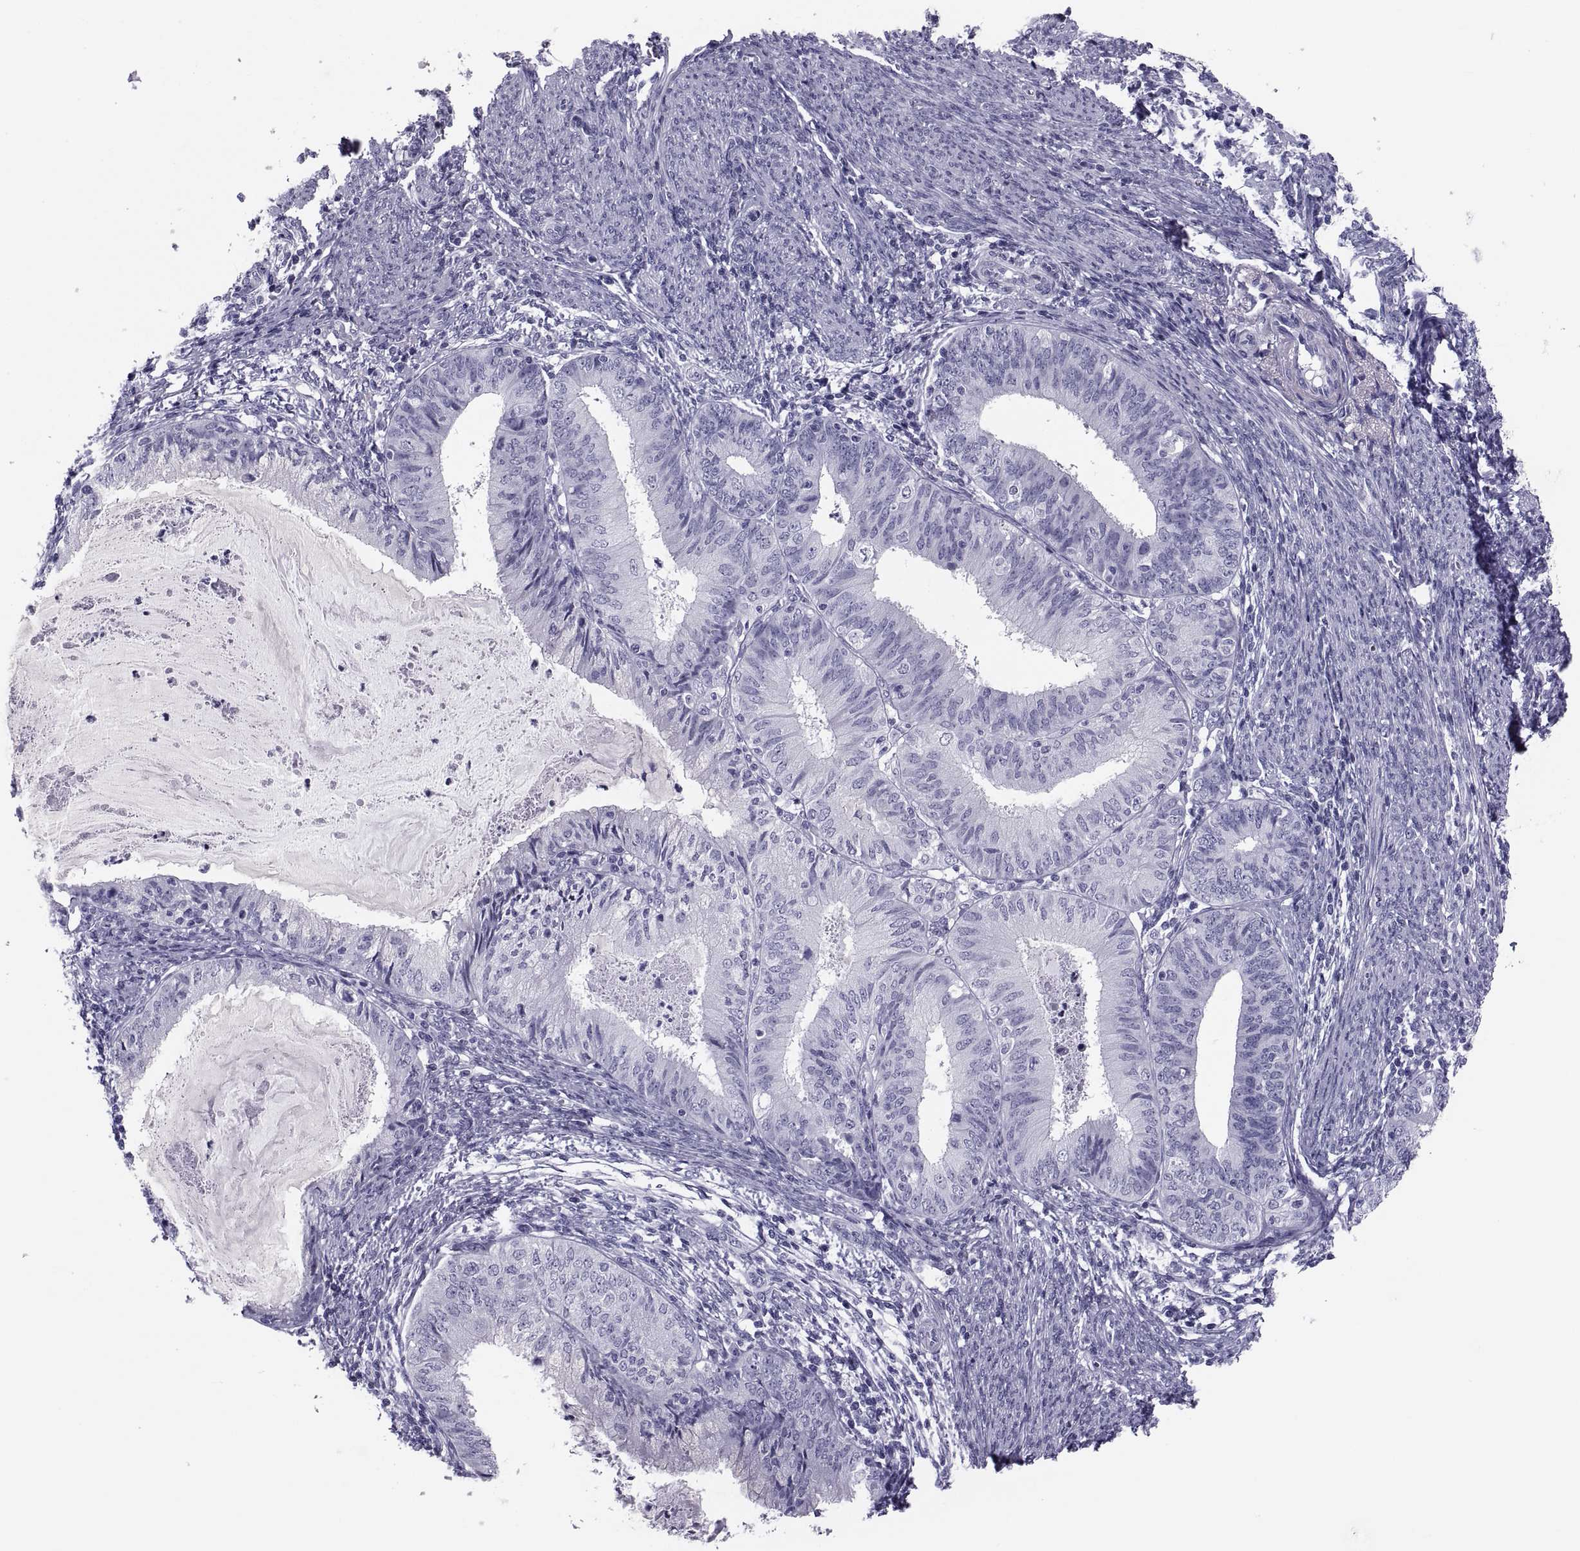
{"staining": {"intensity": "negative", "quantity": "none", "location": "none"}, "tissue": "endometrial cancer", "cell_type": "Tumor cells", "image_type": "cancer", "snomed": [{"axis": "morphology", "description": "Adenocarcinoma, NOS"}, {"axis": "topography", "description": "Endometrium"}], "caption": "Endometrial adenocarcinoma was stained to show a protein in brown. There is no significant expression in tumor cells.", "gene": "CRISP1", "patient": {"sex": "female", "age": 57}}